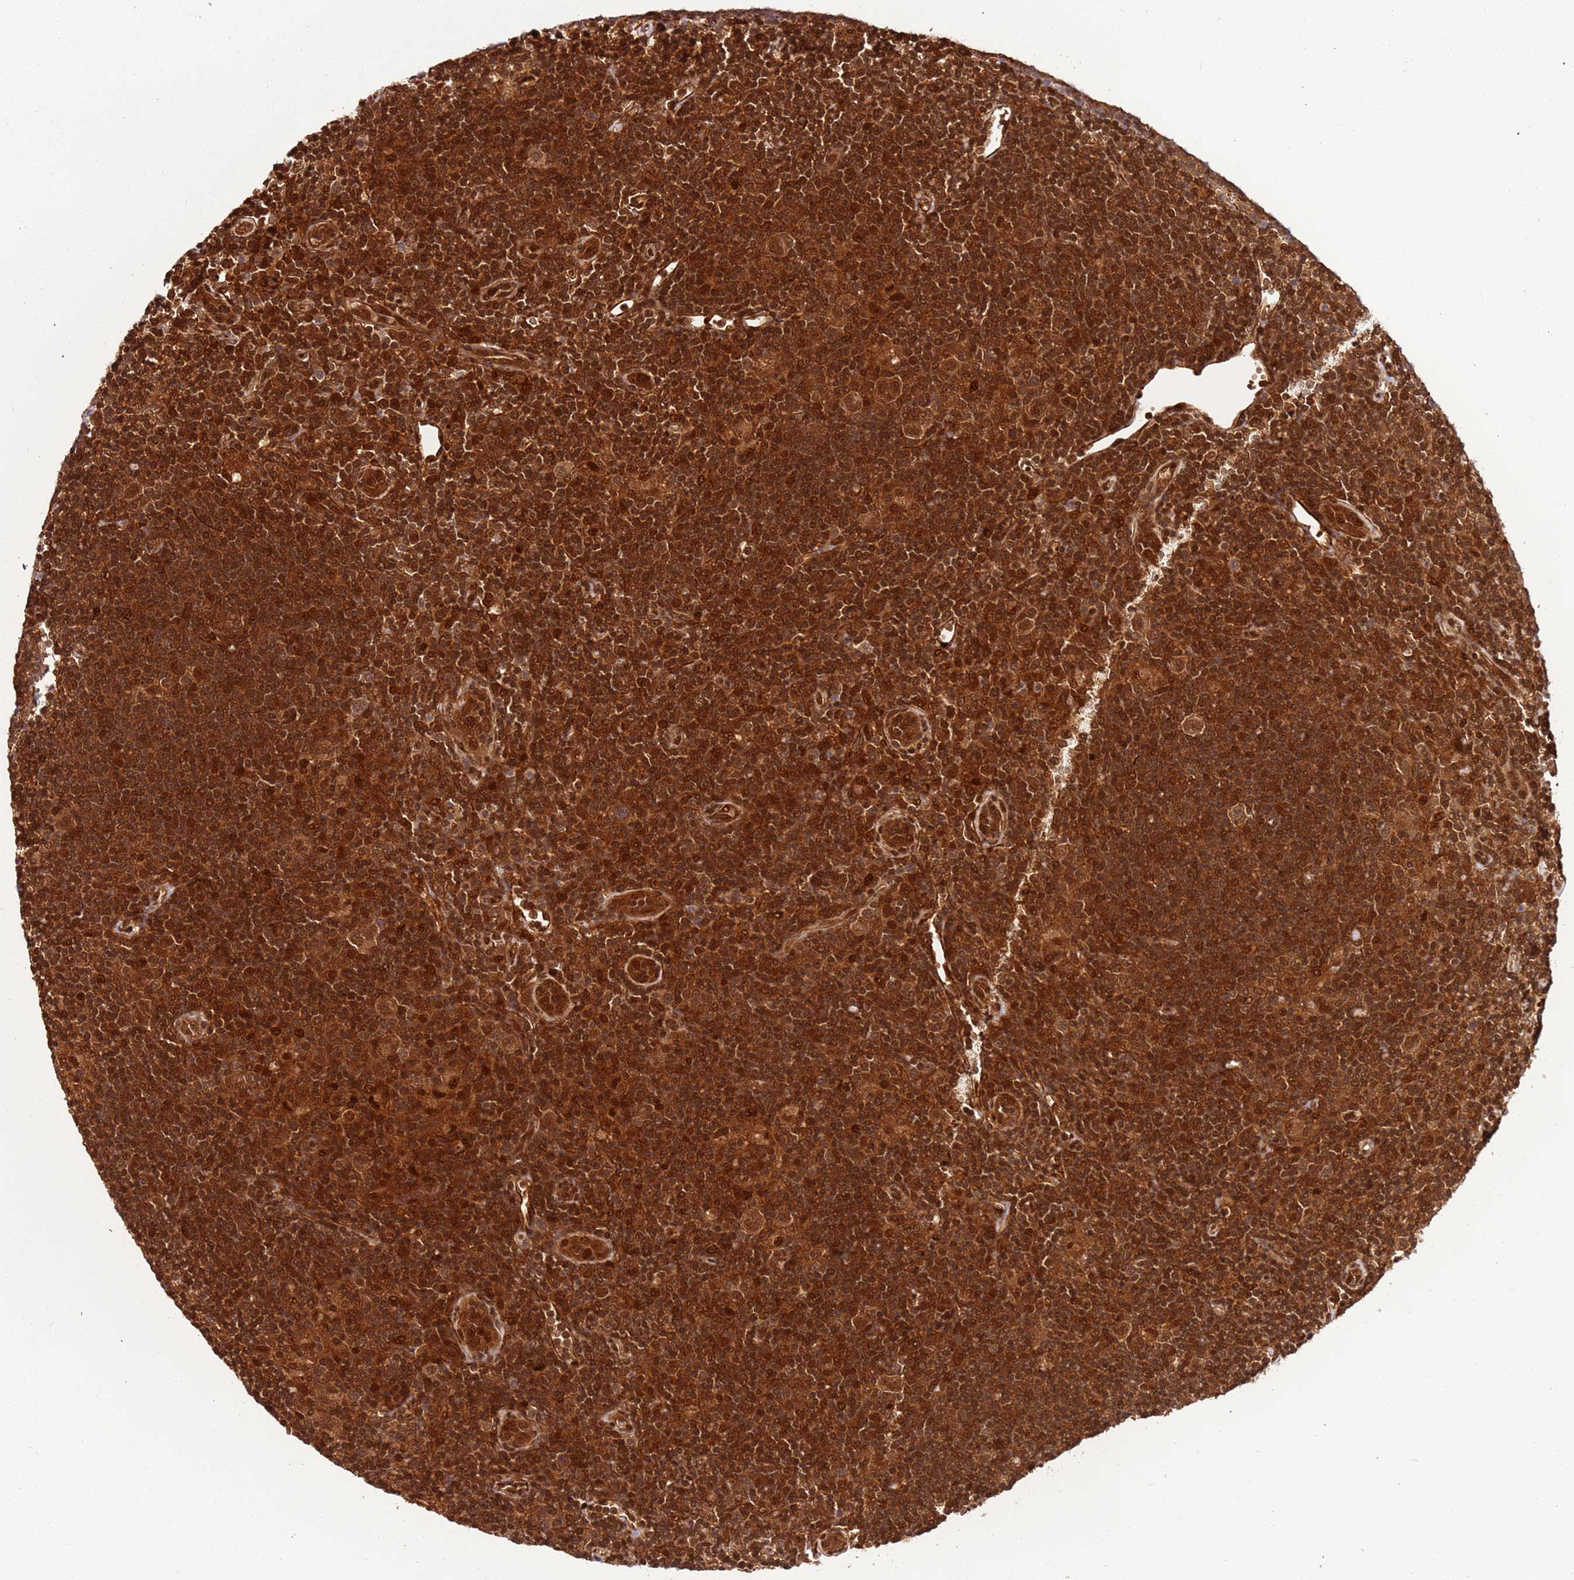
{"staining": {"intensity": "strong", "quantity": ">75%", "location": "cytoplasmic/membranous,nuclear"}, "tissue": "lymphoma", "cell_type": "Tumor cells", "image_type": "cancer", "snomed": [{"axis": "morphology", "description": "Hodgkin's disease, NOS"}, {"axis": "topography", "description": "Lymph node"}], "caption": "Immunohistochemical staining of human Hodgkin's disease reveals high levels of strong cytoplasmic/membranous and nuclear staining in about >75% of tumor cells.", "gene": "PGLS", "patient": {"sex": "female", "age": 57}}